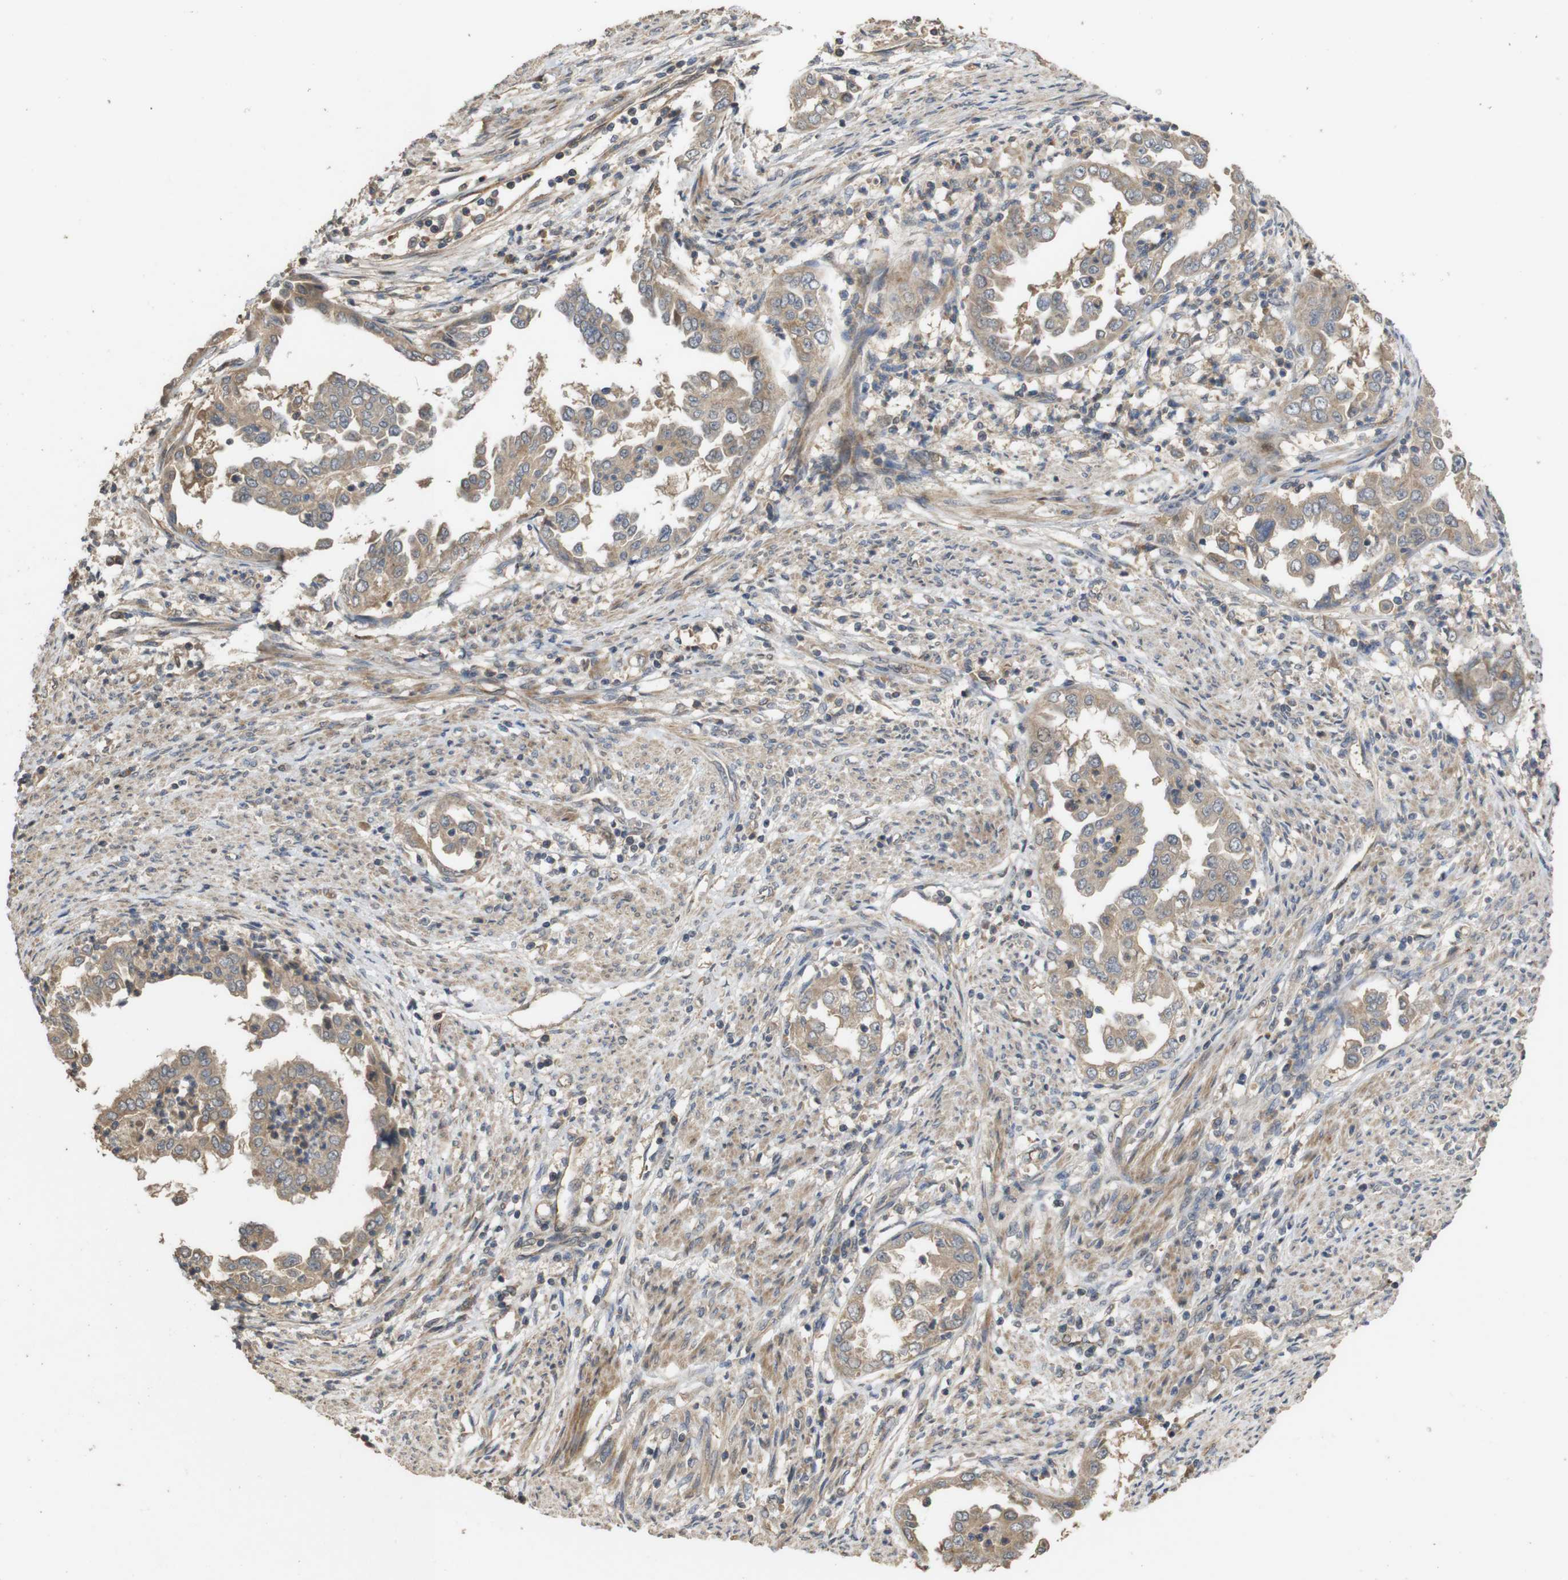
{"staining": {"intensity": "moderate", "quantity": ">75%", "location": "cytoplasmic/membranous,nuclear"}, "tissue": "endometrial cancer", "cell_type": "Tumor cells", "image_type": "cancer", "snomed": [{"axis": "morphology", "description": "Adenocarcinoma, NOS"}, {"axis": "topography", "description": "Endometrium"}], "caption": "An immunohistochemistry (IHC) image of tumor tissue is shown. Protein staining in brown highlights moderate cytoplasmic/membranous and nuclear positivity in endometrial adenocarcinoma within tumor cells.", "gene": "PCDHB10", "patient": {"sex": "female", "age": 85}}